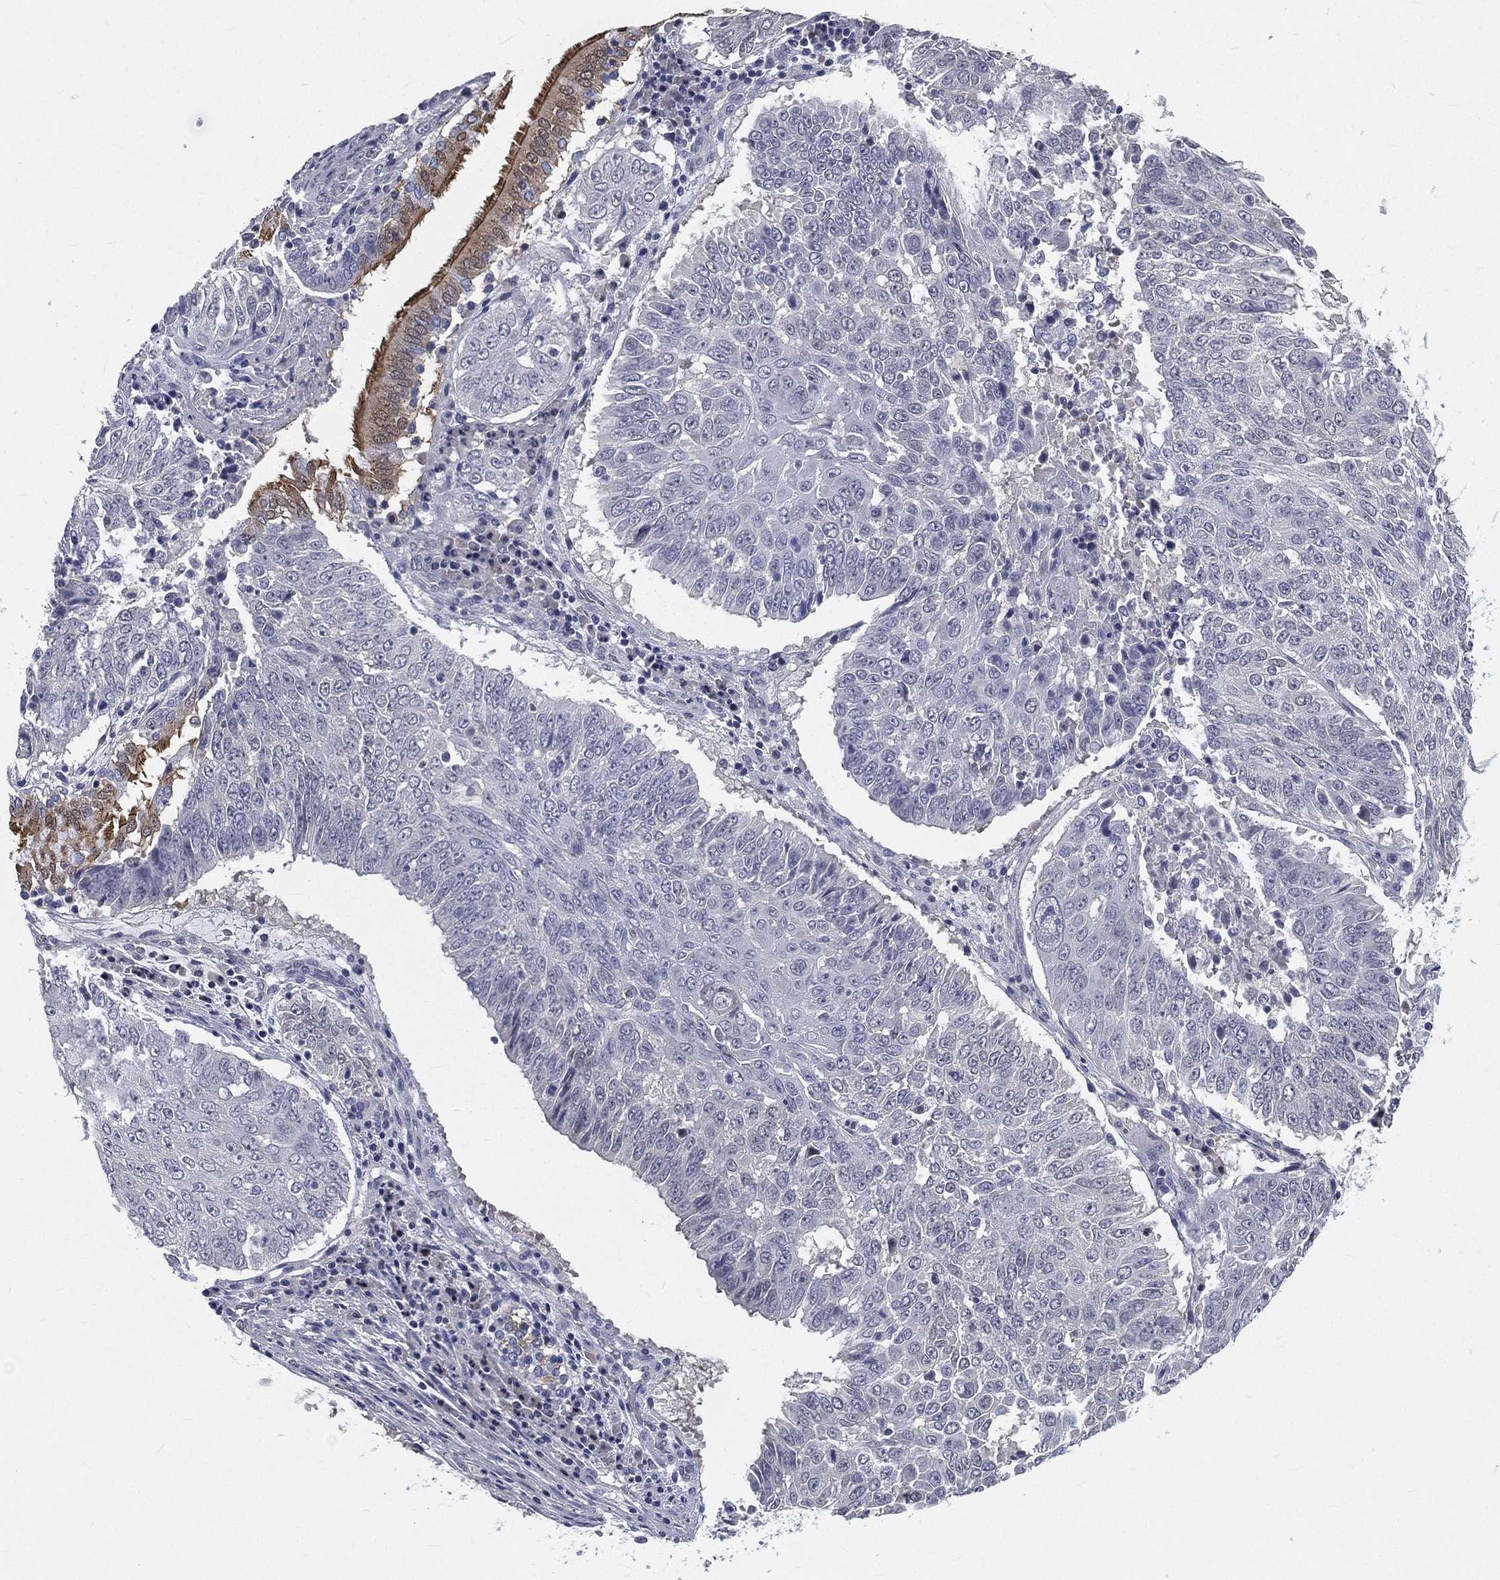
{"staining": {"intensity": "negative", "quantity": "none", "location": "none"}, "tissue": "lung cancer", "cell_type": "Tumor cells", "image_type": "cancer", "snomed": [{"axis": "morphology", "description": "Squamous cell carcinoma, NOS"}, {"axis": "topography", "description": "Lung"}], "caption": "Immunohistochemical staining of human lung cancer (squamous cell carcinoma) demonstrates no significant positivity in tumor cells.", "gene": "IFT27", "patient": {"sex": "male", "age": 64}}